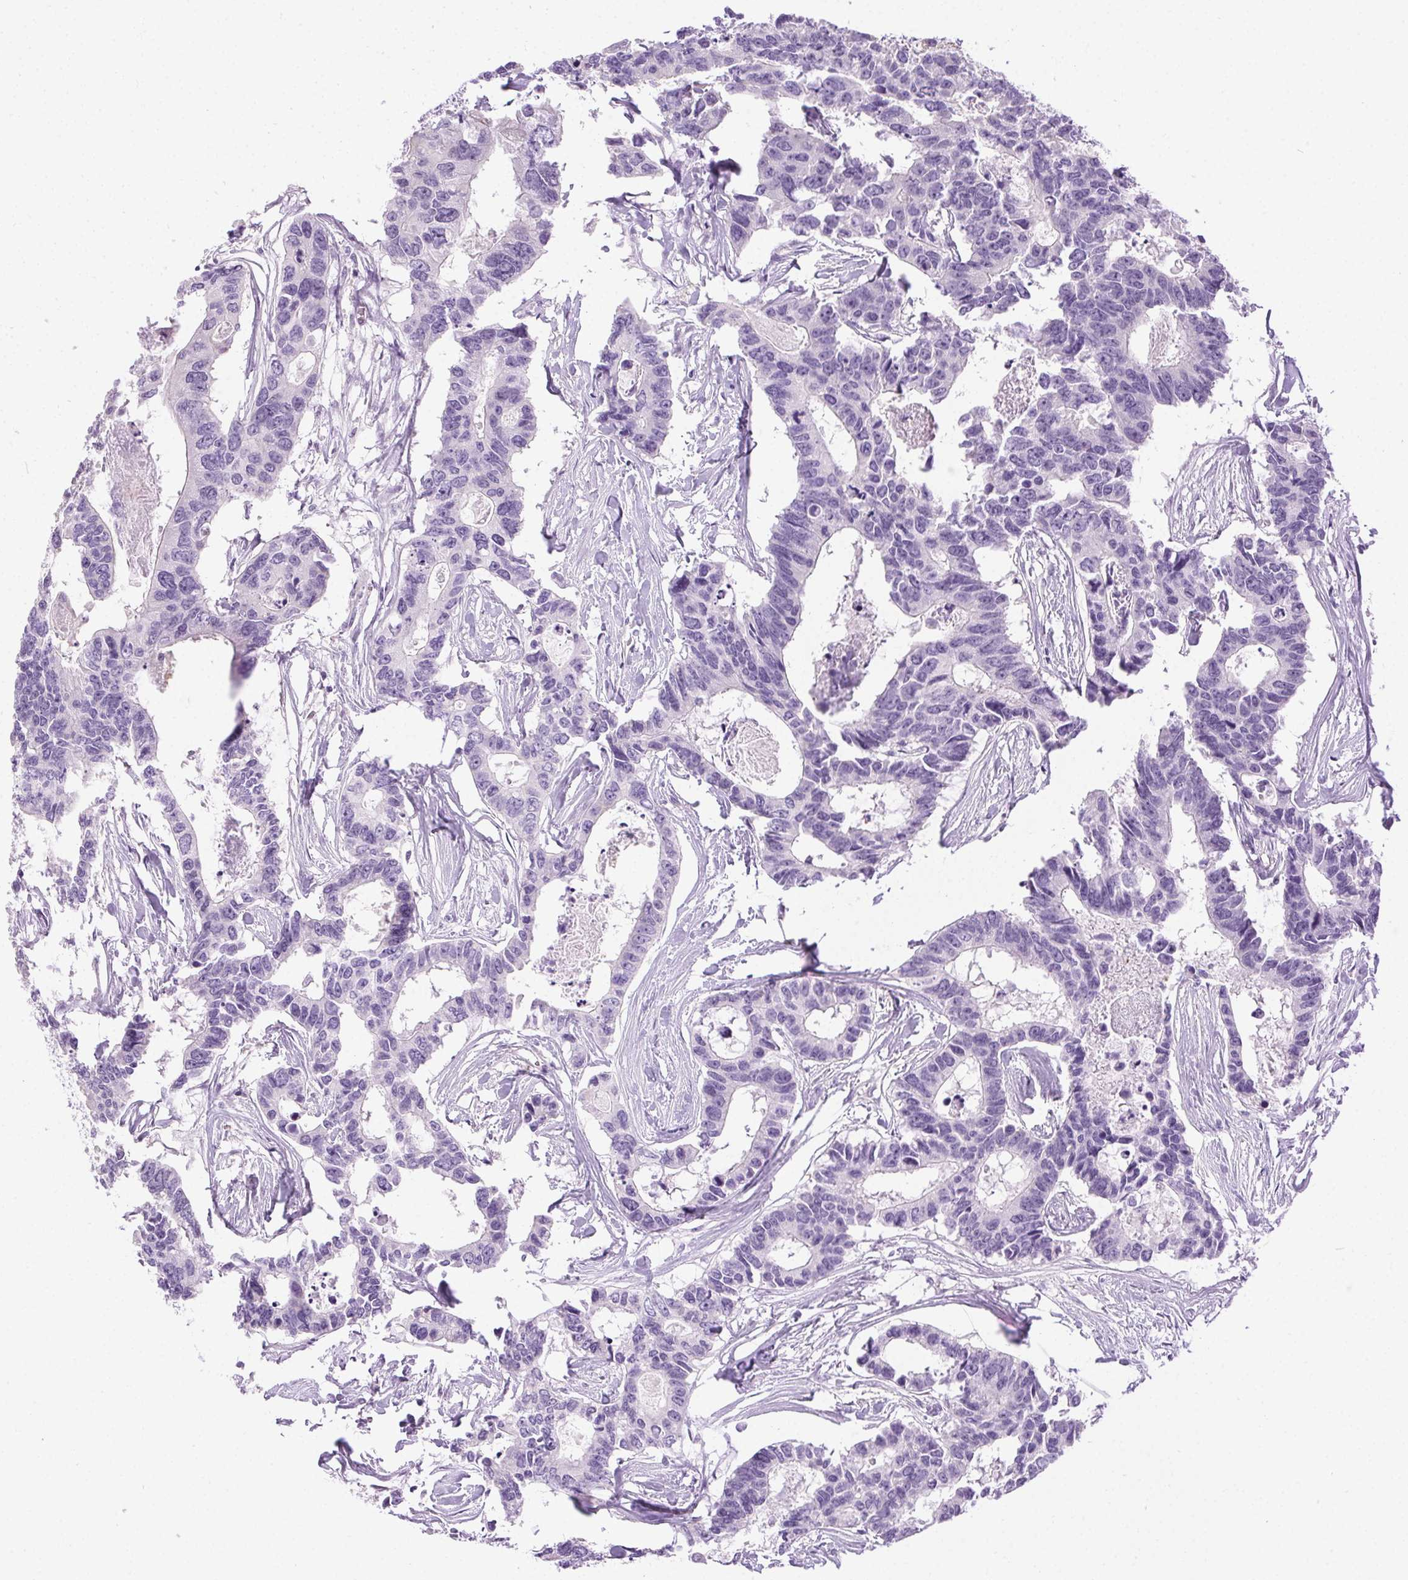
{"staining": {"intensity": "negative", "quantity": "none", "location": "none"}, "tissue": "colorectal cancer", "cell_type": "Tumor cells", "image_type": "cancer", "snomed": [{"axis": "morphology", "description": "Adenocarcinoma, NOS"}, {"axis": "topography", "description": "Rectum"}], "caption": "The immunohistochemistry image has no significant staining in tumor cells of colorectal cancer (adenocarcinoma) tissue.", "gene": "SYCE2", "patient": {"sex": "male", "age": 57}}